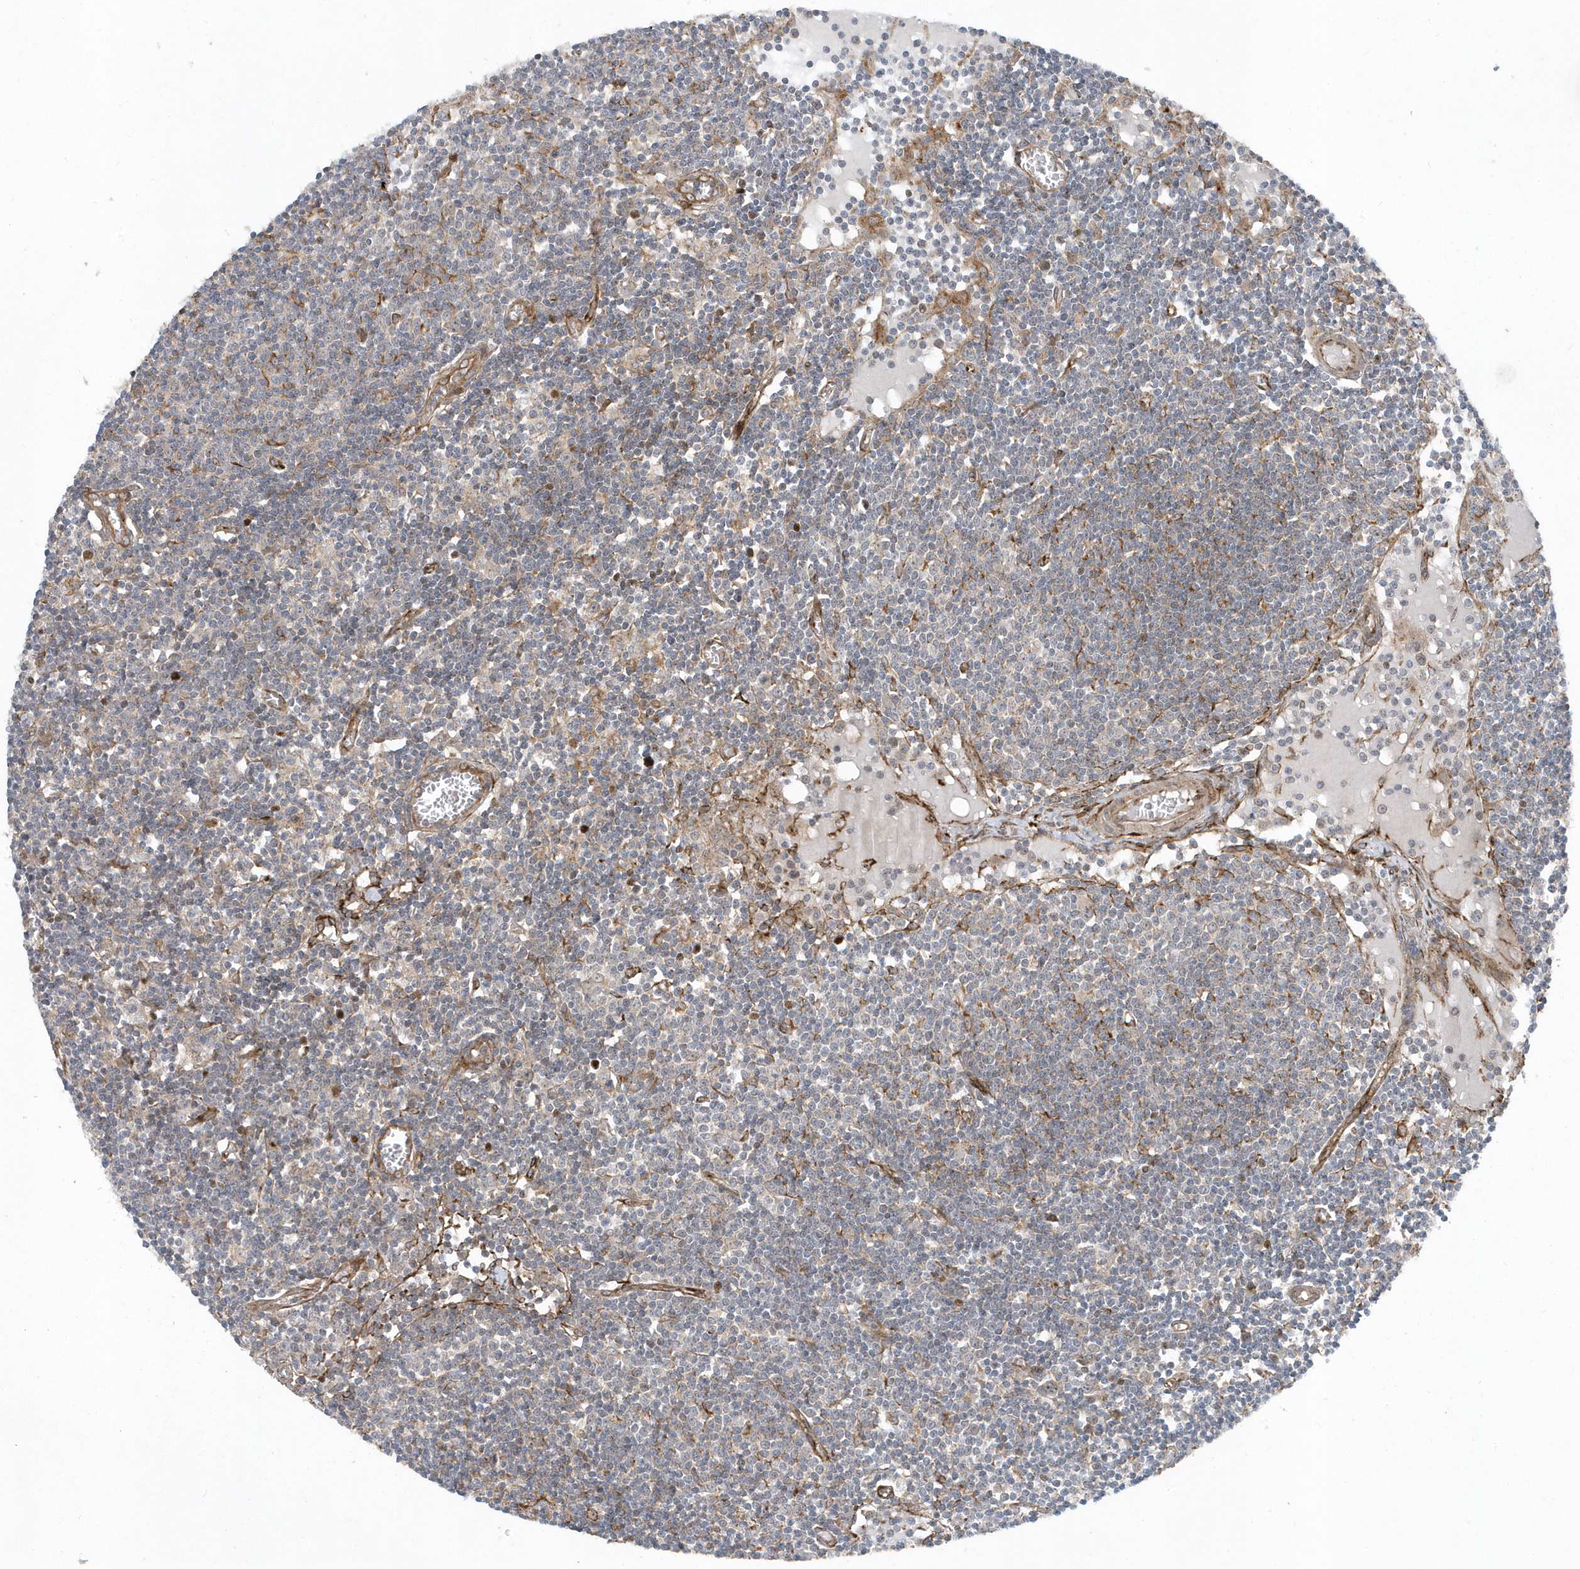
{"staining": {"intensity": "negative", "quantity": "none", "location": "none"}, "tissue": "lymph node", "cell_type": "Non-germinal center cells", "image_type": "normal", "snomed": [{"axis": "morphology", "description": "Normal tissue, NOS"}, {"axis": "topography", "description": "Lymph node"}], "caption": "DAB immunohistochemical staining of benign lymph node shows no significant expression in non-germinal center cells.", "gene": "FAM98A", "patient": {"sex": "female", "age": 11}}